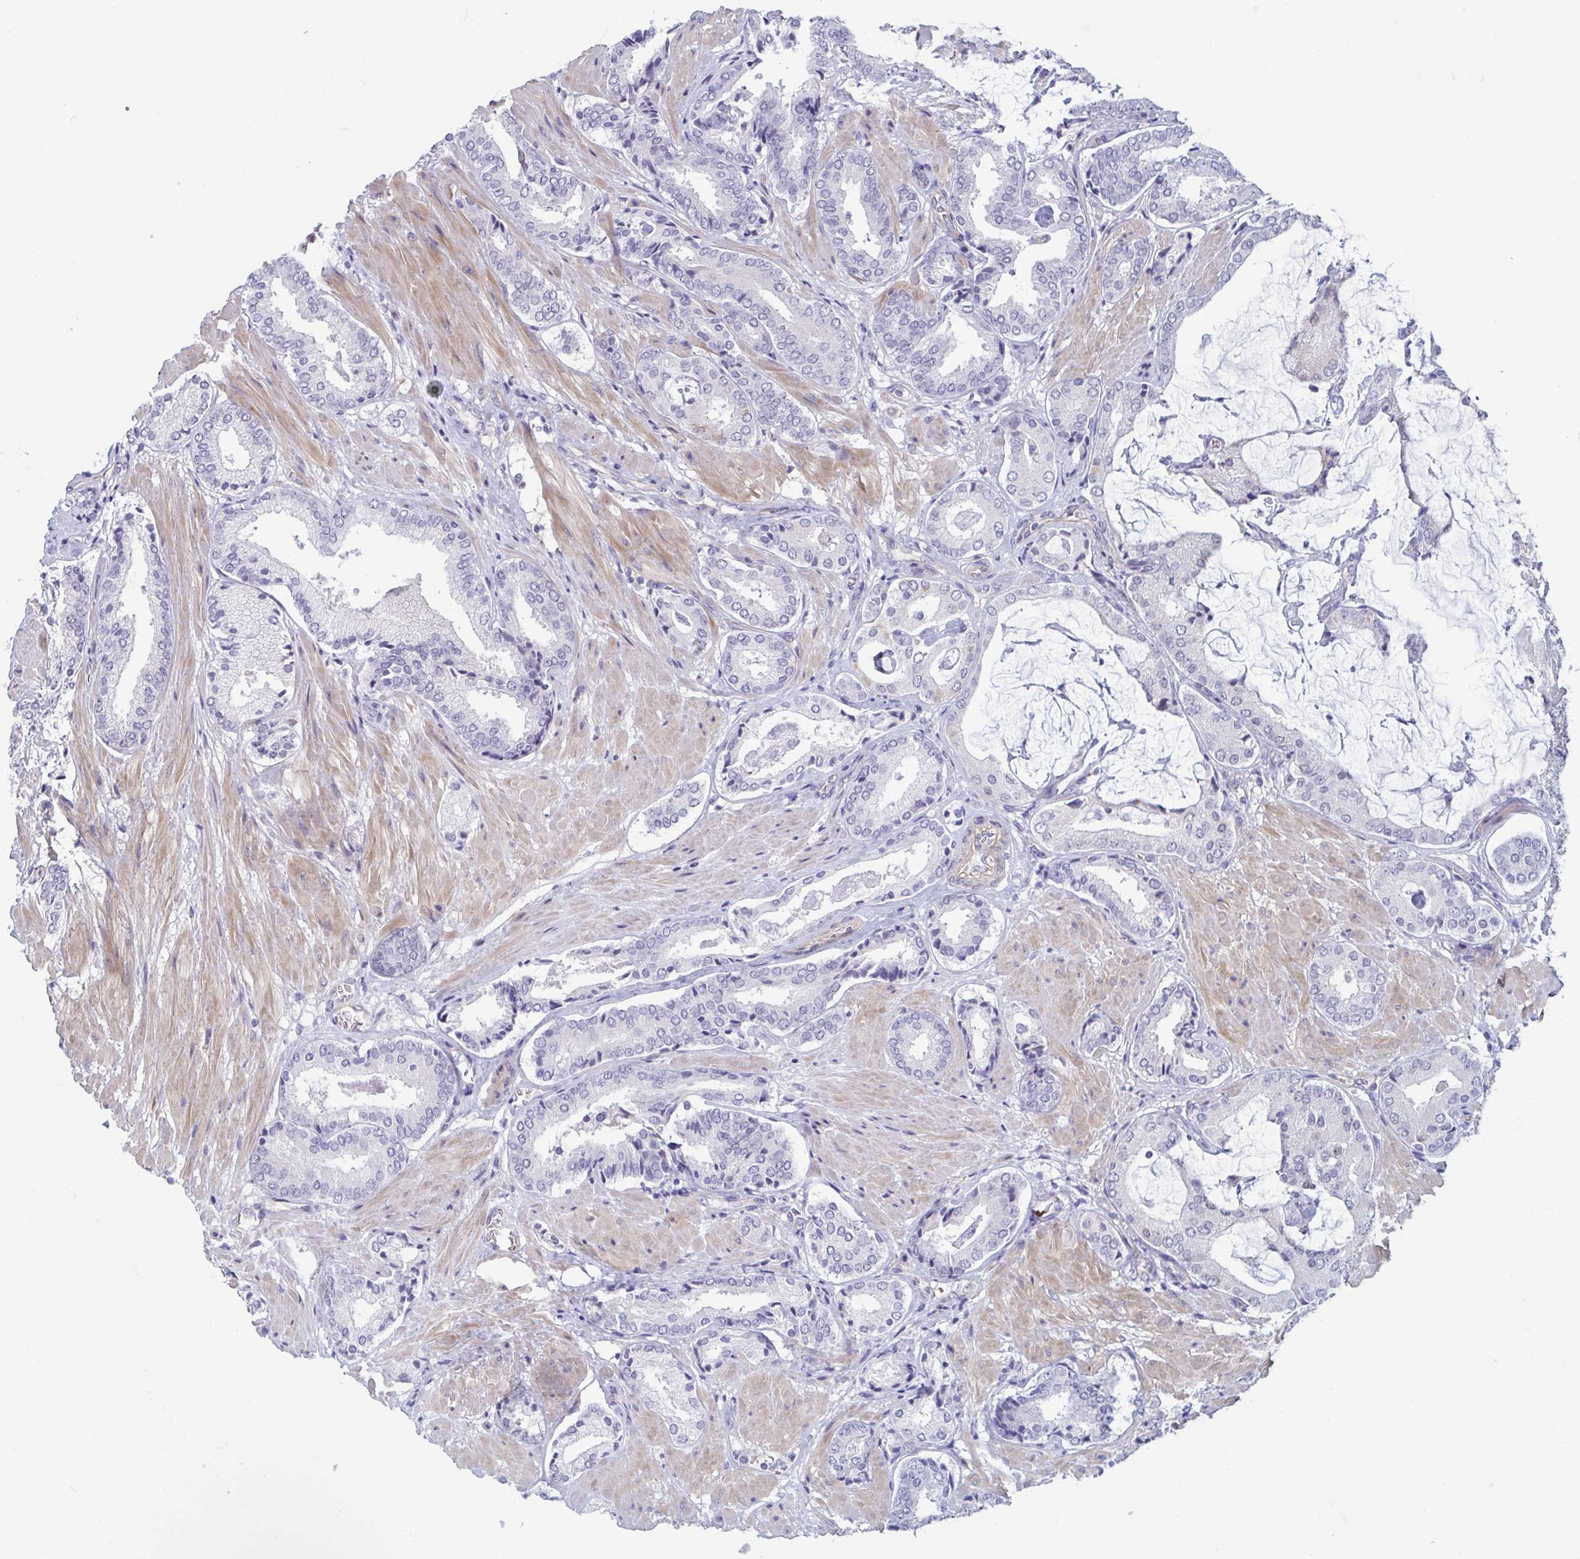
{"staining": {"intensity": "negative", "quantity": "none", "location": "none"}, "tissue": "prostate cancer", "cell_type": "Tumor cells", "image_type": "cancer", "snomed": [{"axis": "morphology", "description": "Adenocarcinoma, High grade"}, {"axis": "topography", "description": "Prostate"}], "caption": "IHC of human prostate cancer demonstrates no positivity in tumor cells.", "gene": "MORC4", "patient": {"sex": "male", "age": 56}}